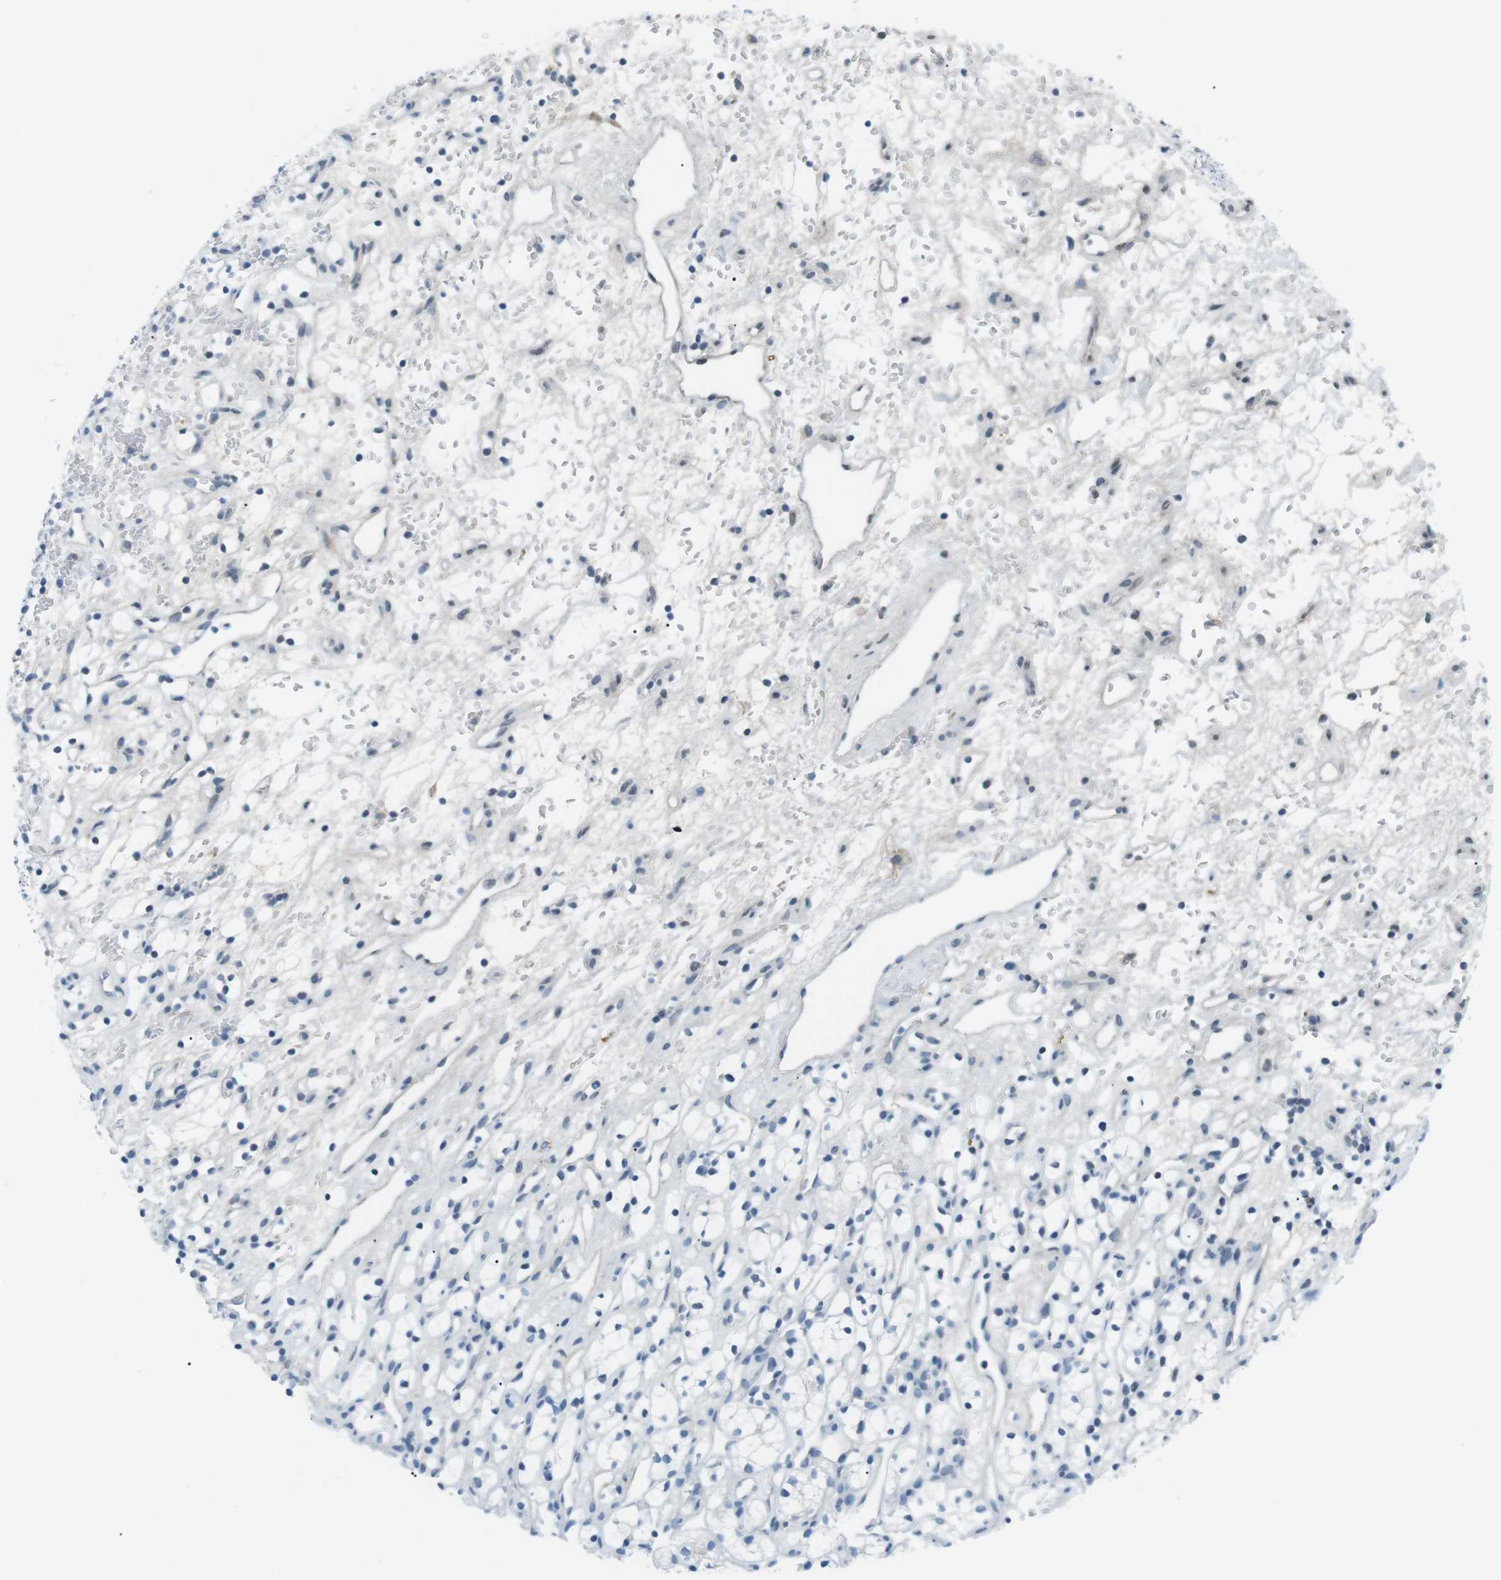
{"staining": {"intensity": "negative", "quantity": "none", "location": "none"}, "tissue": "renal cancer", "cell_type": "Tumor cells", "image_type": "cancer", "snomed": [{"axis": "morphology", "description": "Adenocarcinoma, NOS"}, {"axis": "topography", "description": "Kidney"}], "caption": "This is an immunohistochemistry (IHC) image of human adenocarcinoma (renal). There is no staining in tumor cells.", "gene": "AZGP1", "patient": {"sex": "female", "age": 60}}